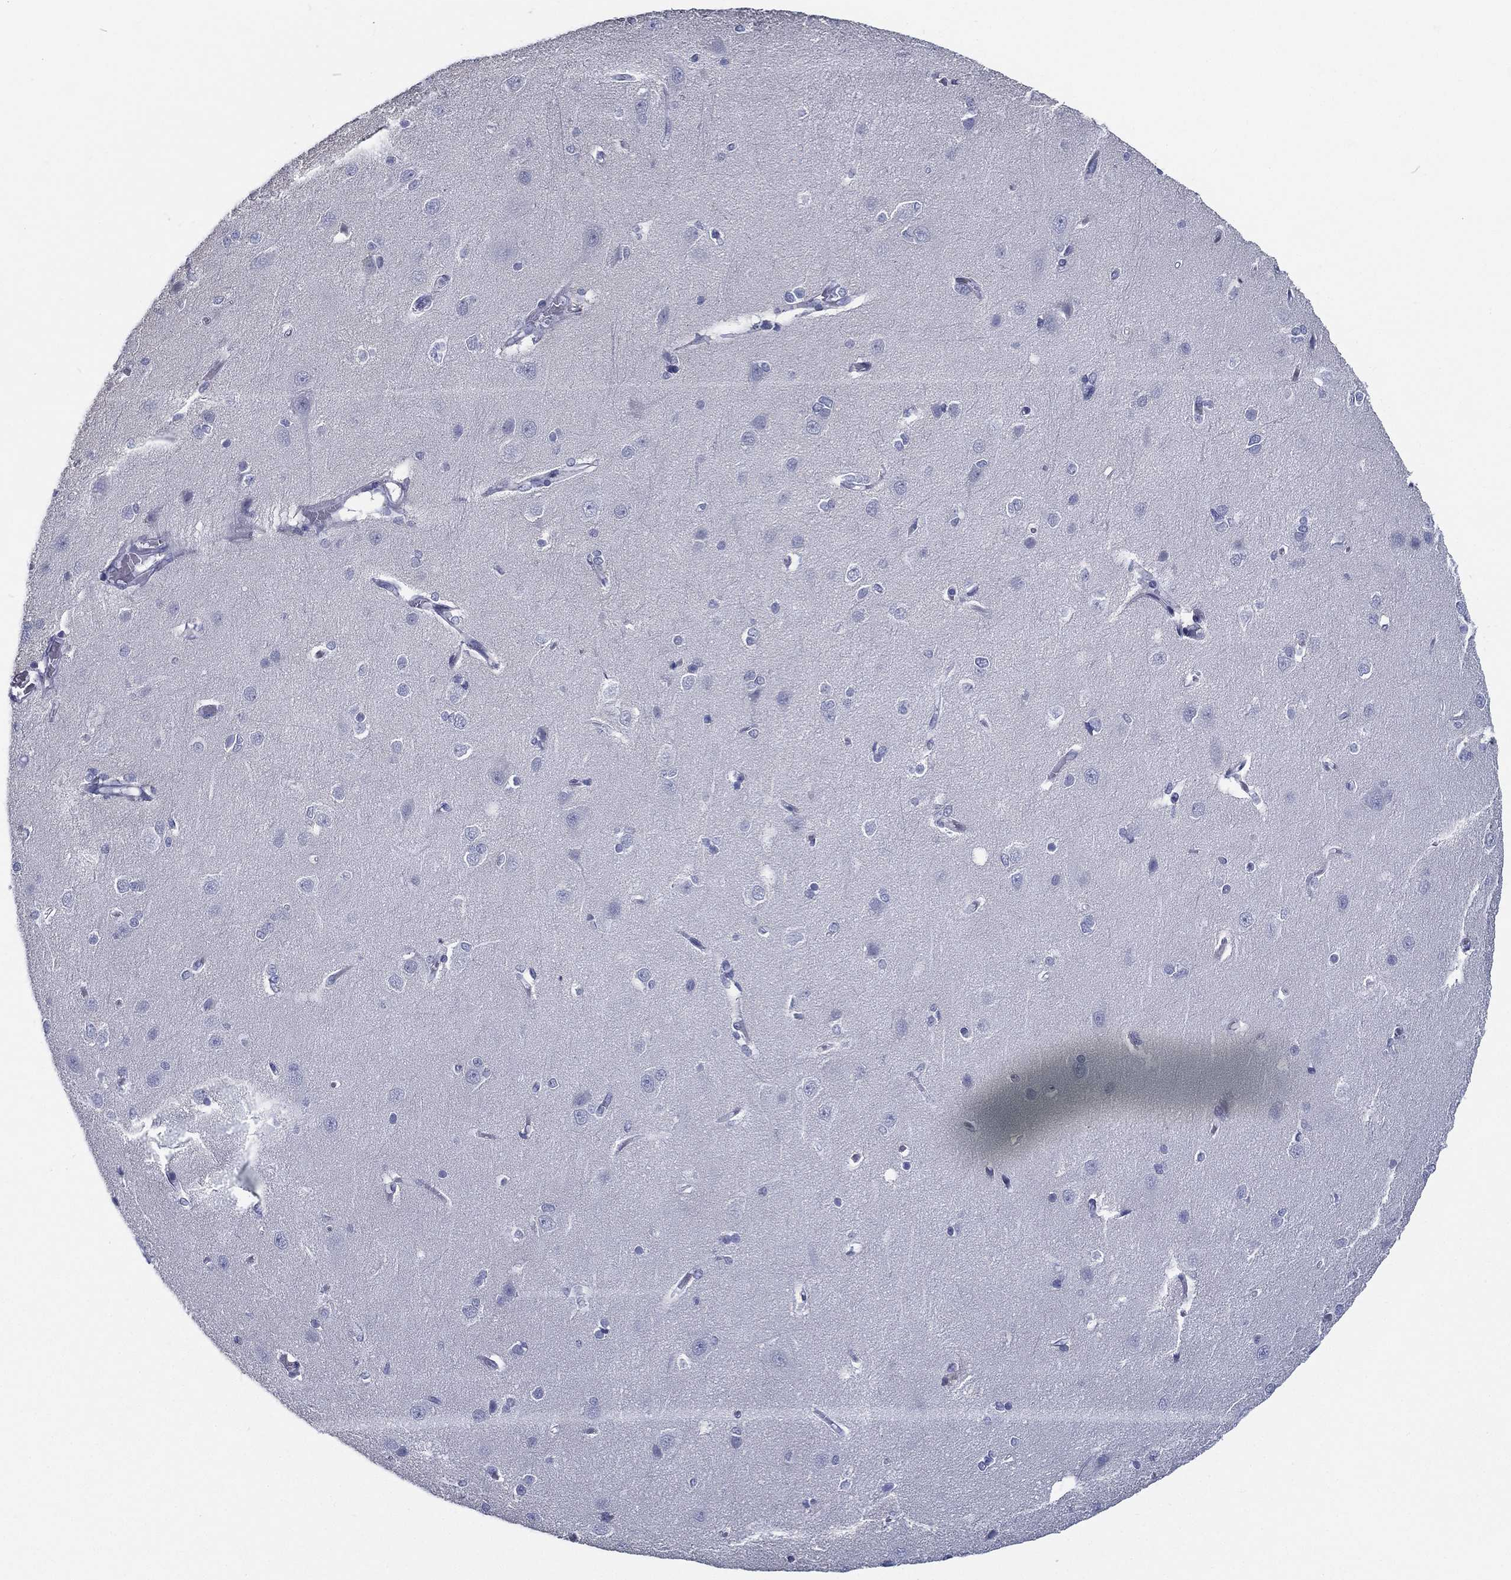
{"staining": {"intensity": "negative", "quantity": "none", "location": "none"}, "tissue": "cerebral cortex", "cell_type": "Endothelial cells", "image_type": "normal", "snomed": [{"axis": "morphology", "description": "Normal tissue, NOS"}, {"axis": "topography", "description": "Cerebral cortex"}], "caption": "Cerebral cortex was stained to show a protein in brown. There is no significant staining in endothelial cells. (DAB (3,3'-diaminobenzidine) IHC, high magnification).", "gene": "RSPH4A", "patient": {"sex": "male", "age": 37}}